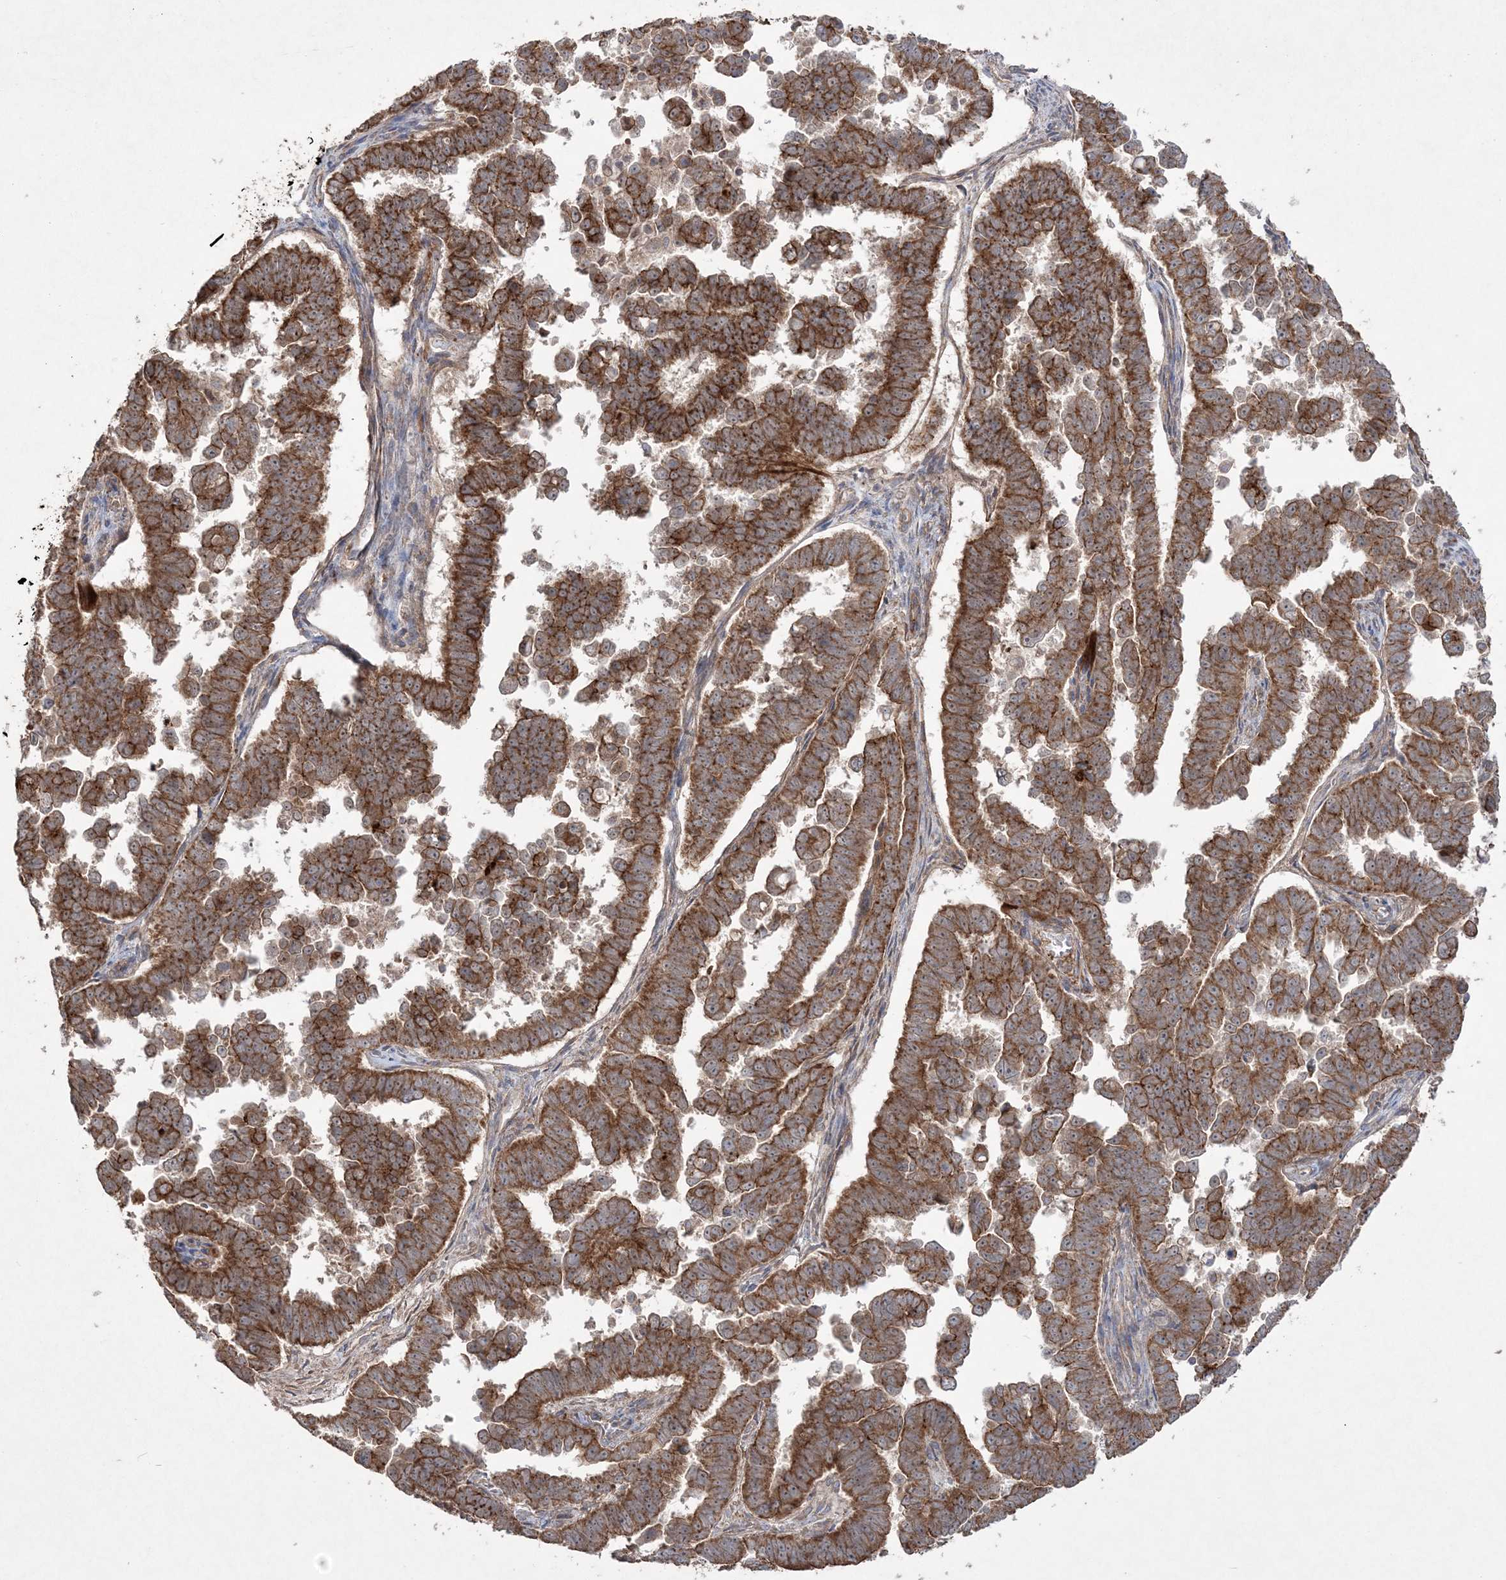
{"staining": {"intensity": "moderate", "quantity": ">75%", "location": "cytoplasmic/membranous"}, "tissue": "endometrial cancer", "cell_type": "Tumor cells", "image_type": "cancer", "snomed": [{"axis": "morphology", "description": "Adenocarcinoma, NOS"}, {"axis": "topography", "description": "Endometrium"}], "caption": "Immunohistochemistry (IHC) of human endometrial adenocarcinoma exhibits medium levels of moderate cytoplasmic/membranous expression in about >75% of tumor cells. The protein is shown in brown color, while the nuclei are stained blue.", "gene": "TTC7A", "patient": {"sex": "female", "age": 75}}